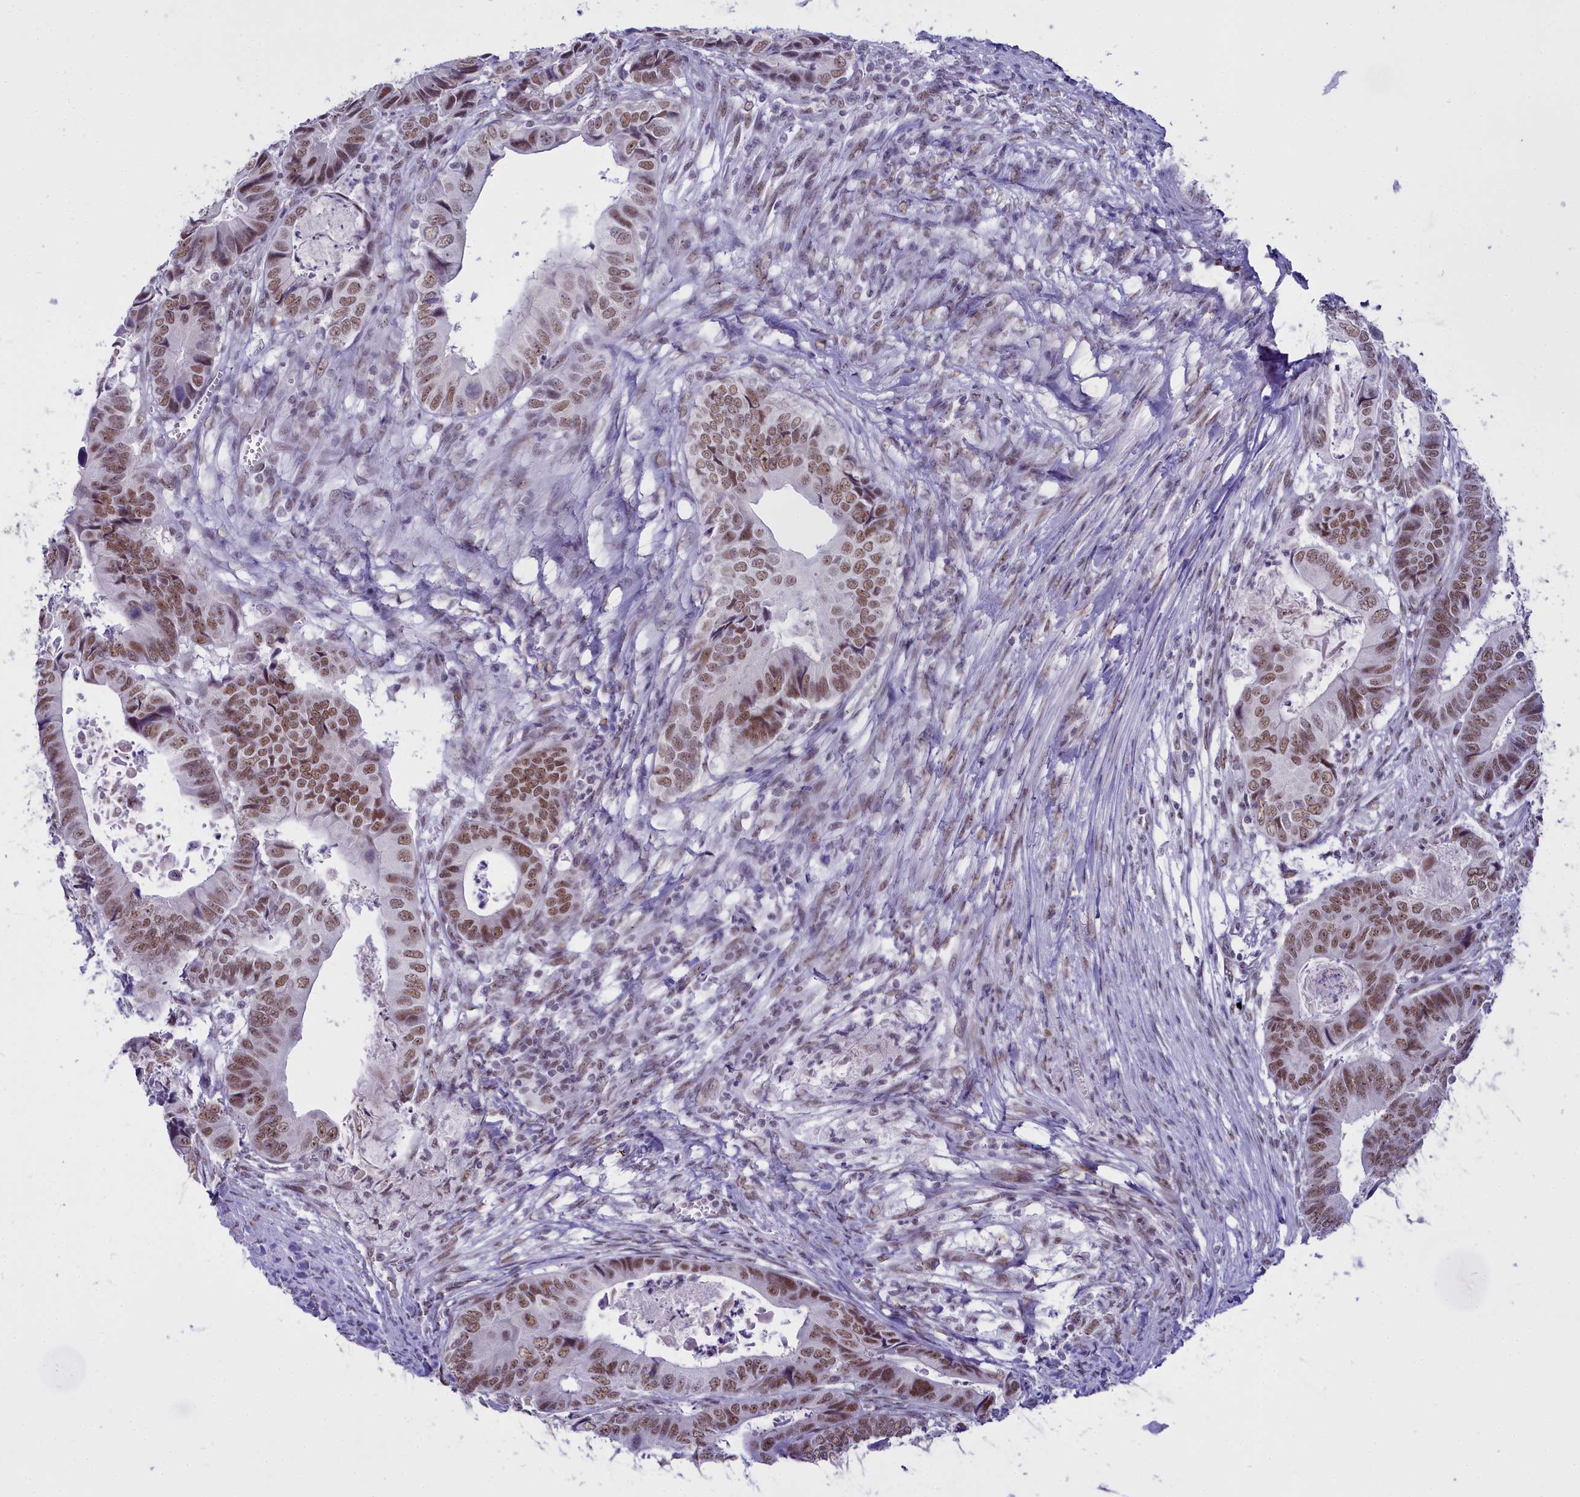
{"staining": {"intensity": "moderate", "quantity": ">75%", "location": "nuclear"}, "tissue": "colorectal cancer", "cell_type": "Tumor cells", "image_type": "cancer", "snomed": [{"axis": "morphology", "description": "Adenocarcinoma, NOS"}, {"axis": "topography", "description": "Colon"}], "caption": "Human colorectal cancer (adenocarcinoma) stained with a protein marker exhibits moderate staining in tumor cells.", "gene": "RBM12", "patient": {"sex": "male", "age": 85}}